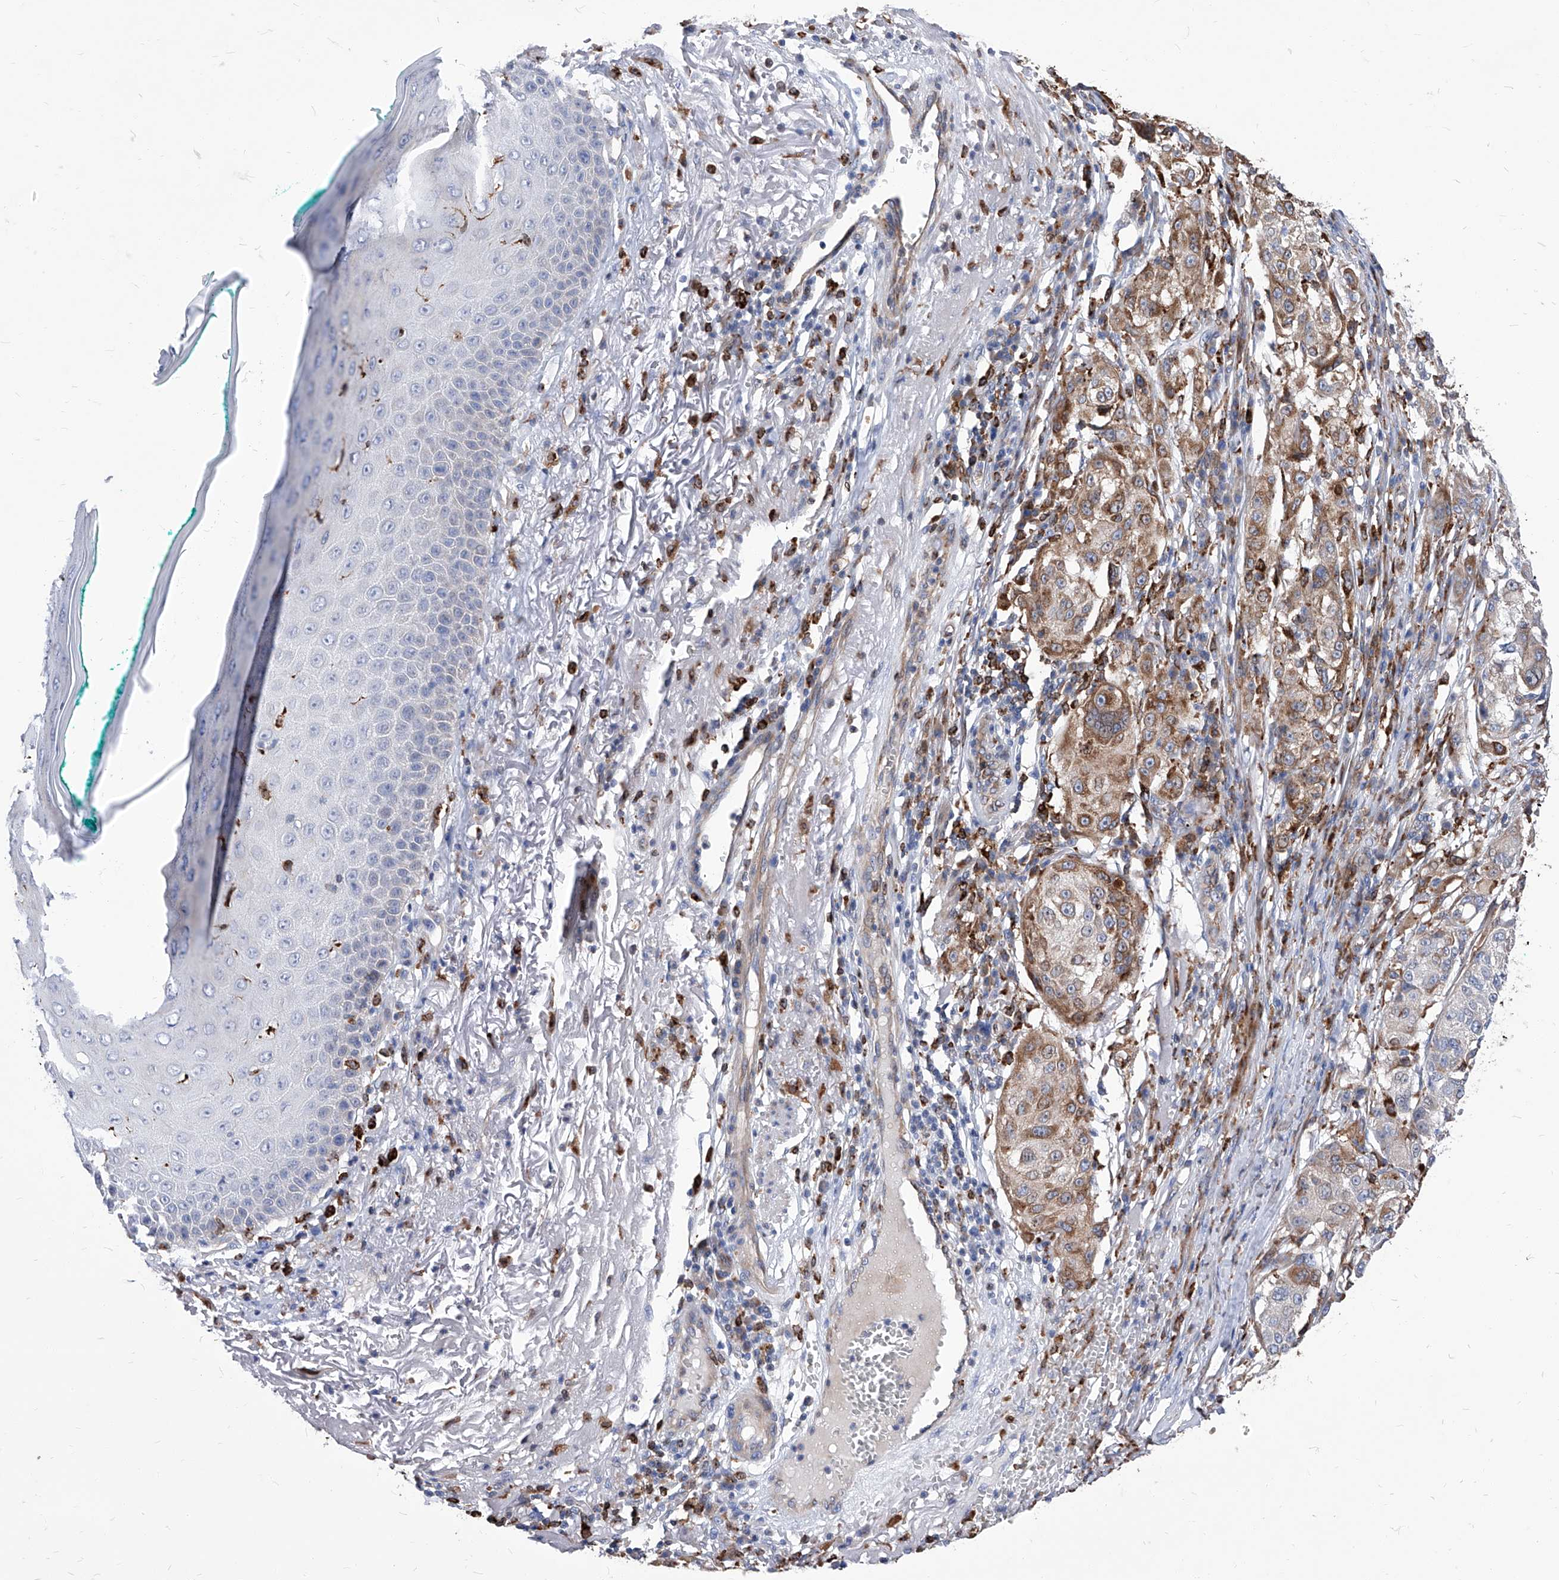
{"staining": {"intensity": "moderate", "quantity": "<25%", "location": "cytoplasmic/membranous"}, "tissue": "melanoma", "cell_type": "Tumor cells", "image_type": "cancer", "snomed": [{"axis": "morphology", "description": "Necrosis, NOS"}, {"axis": "morphology", "description": "Malignant melanoma, NOS"}, {"axis": "topography", "description": "Skin"}], "caption": "Protein expression analysis of human melanoma reveals moderate cytoplasmic/membranous staining in about <25% of tumor cells.", "gene": "UBOX5", "patient": {"sex": "female", "age": 87}}